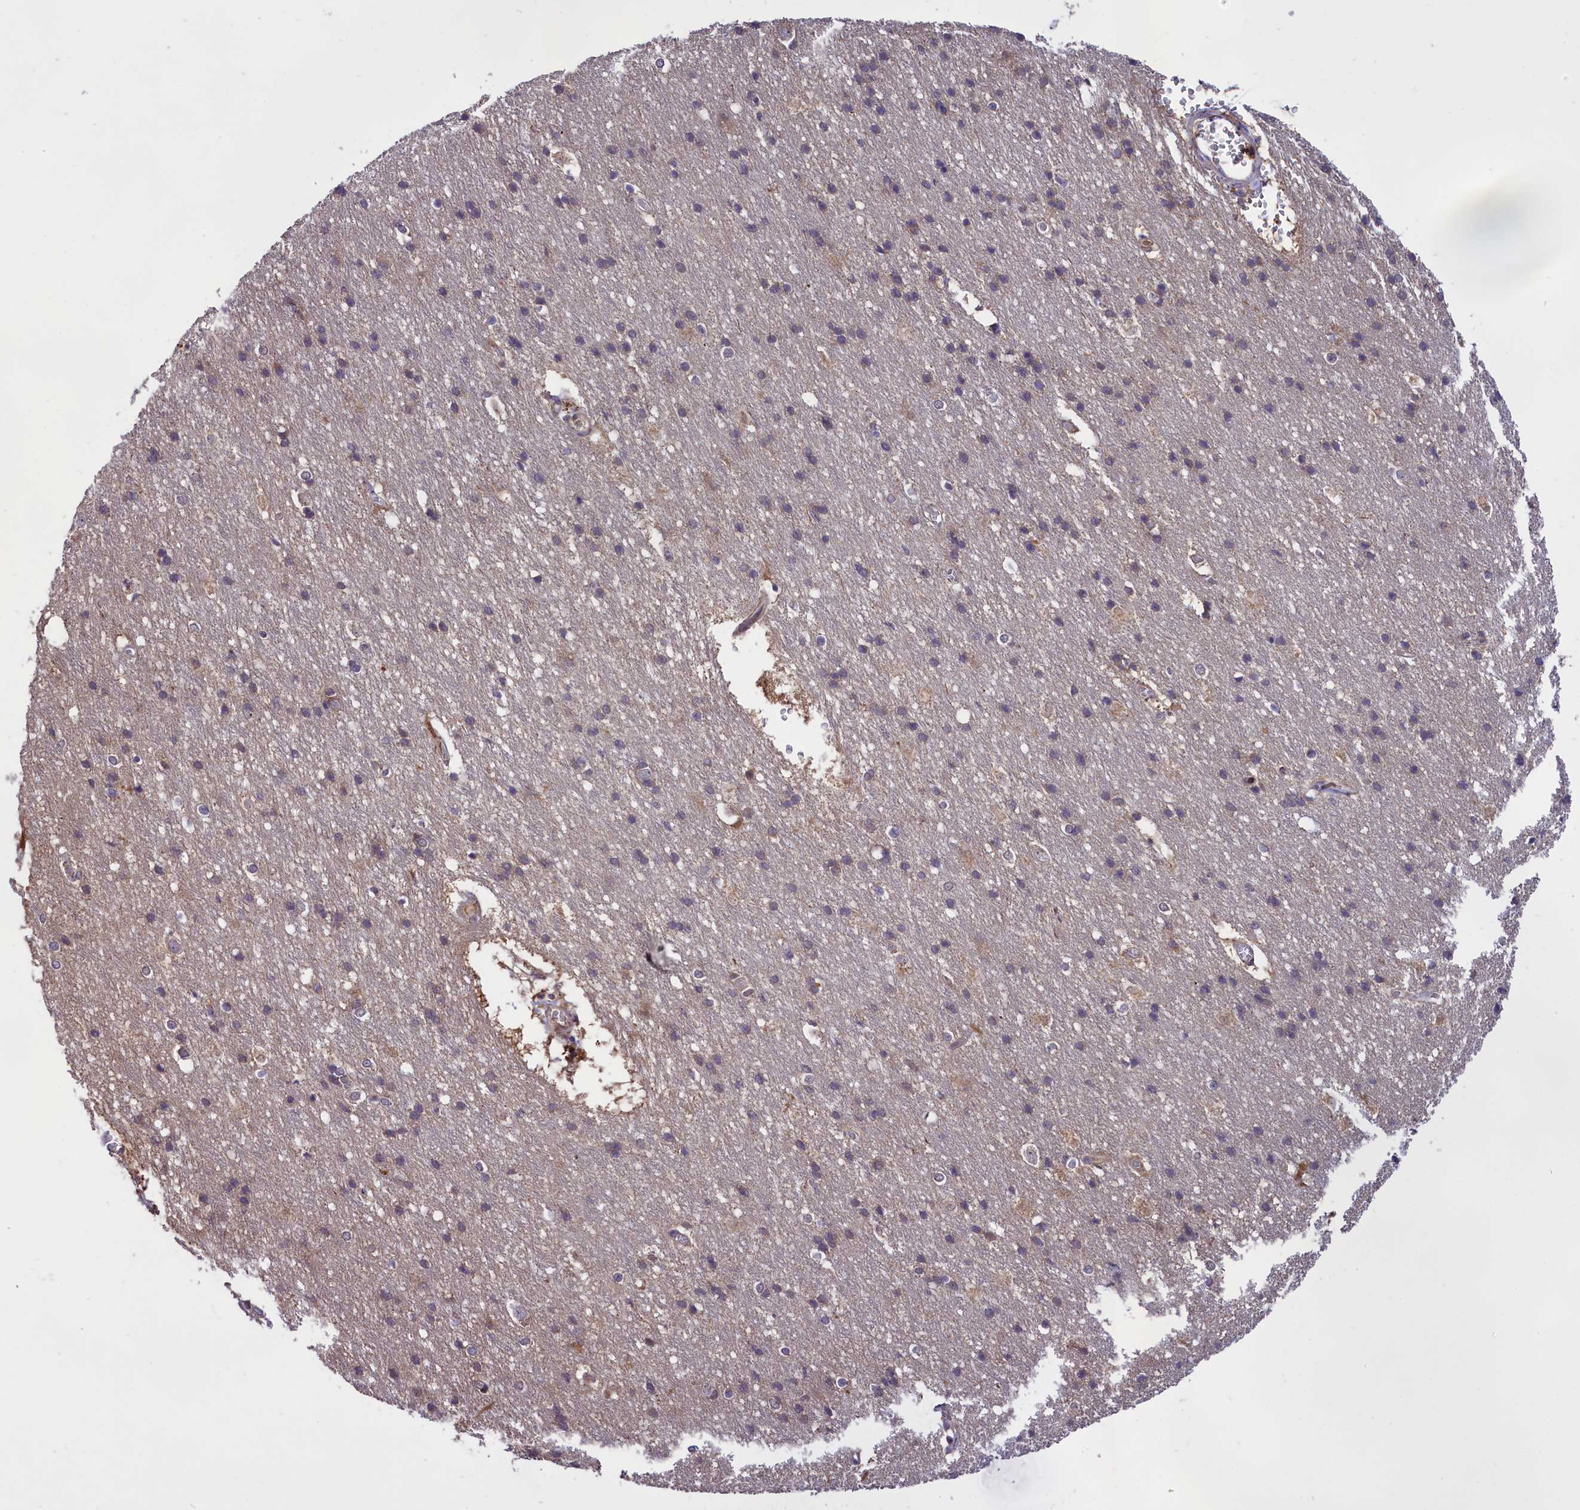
{"staining": {"intensity": "weak", "quantity": "25%-75%", "location": "cytoplasmic/membranous"}, "tissue": "cerebral cortex", "cell_type": "Endothelial cells", "image_type": "normal", "snomed": [{"axis": "morphology", "description": "Normal tissue, NOS"}, {"axis": "topography", "description": "Cerebral cortex"}], "caption": "The histopathology image displays immunohistochemical staining of unremarkable cerebral cortex. There is weak cytoplasmic/membranous staining is appreciated in approximately 25%-75% of endothelial cells. Immunohistochemistry stains the protein of interest in brown and the nuclei are stained blue.", "gene": "GLRX5", "patient": {"sex": "male", "age": 54}}